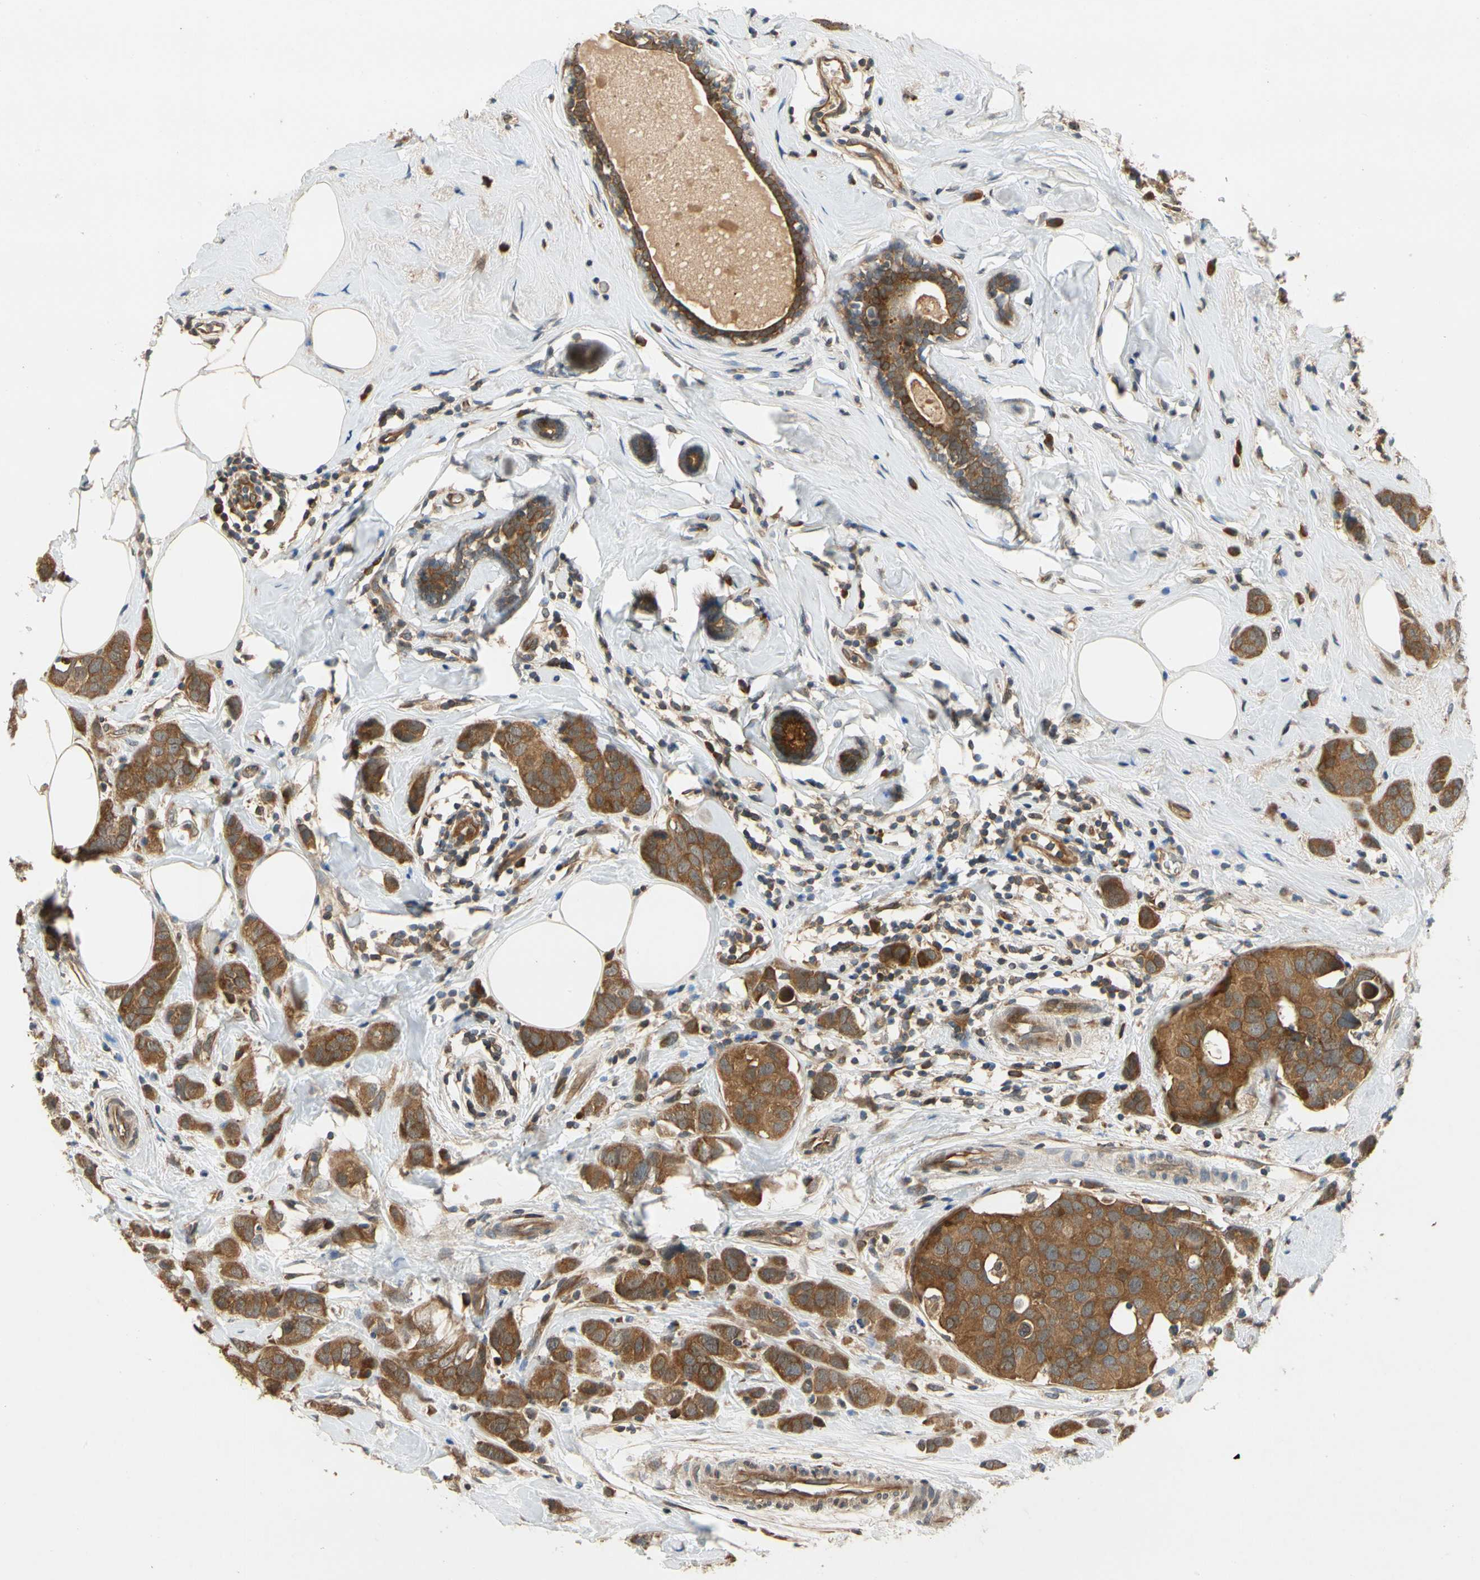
{"staining": {"intensity": "strong", "quantity": ">75%", "location": "cytoplasmic/membranous"}, "tissue": "breast cancer", "cell_type": "Tumor cells", "image_type": "cancer", "snomed": [{"axis": "morphology", "description": "Normal tissue, NOS"}, {"axis": "morphology", "description": "Duct carcinoma"}, {"axis": "topography", "description": "Breast"}], "caption": "This is an image of IHC staining of breast cancer, which shows strong expression in the cytoplasmic/membranous of tumor cells.", "gene": "TDRP", "patient": {"sex": "female", "age": 50}}